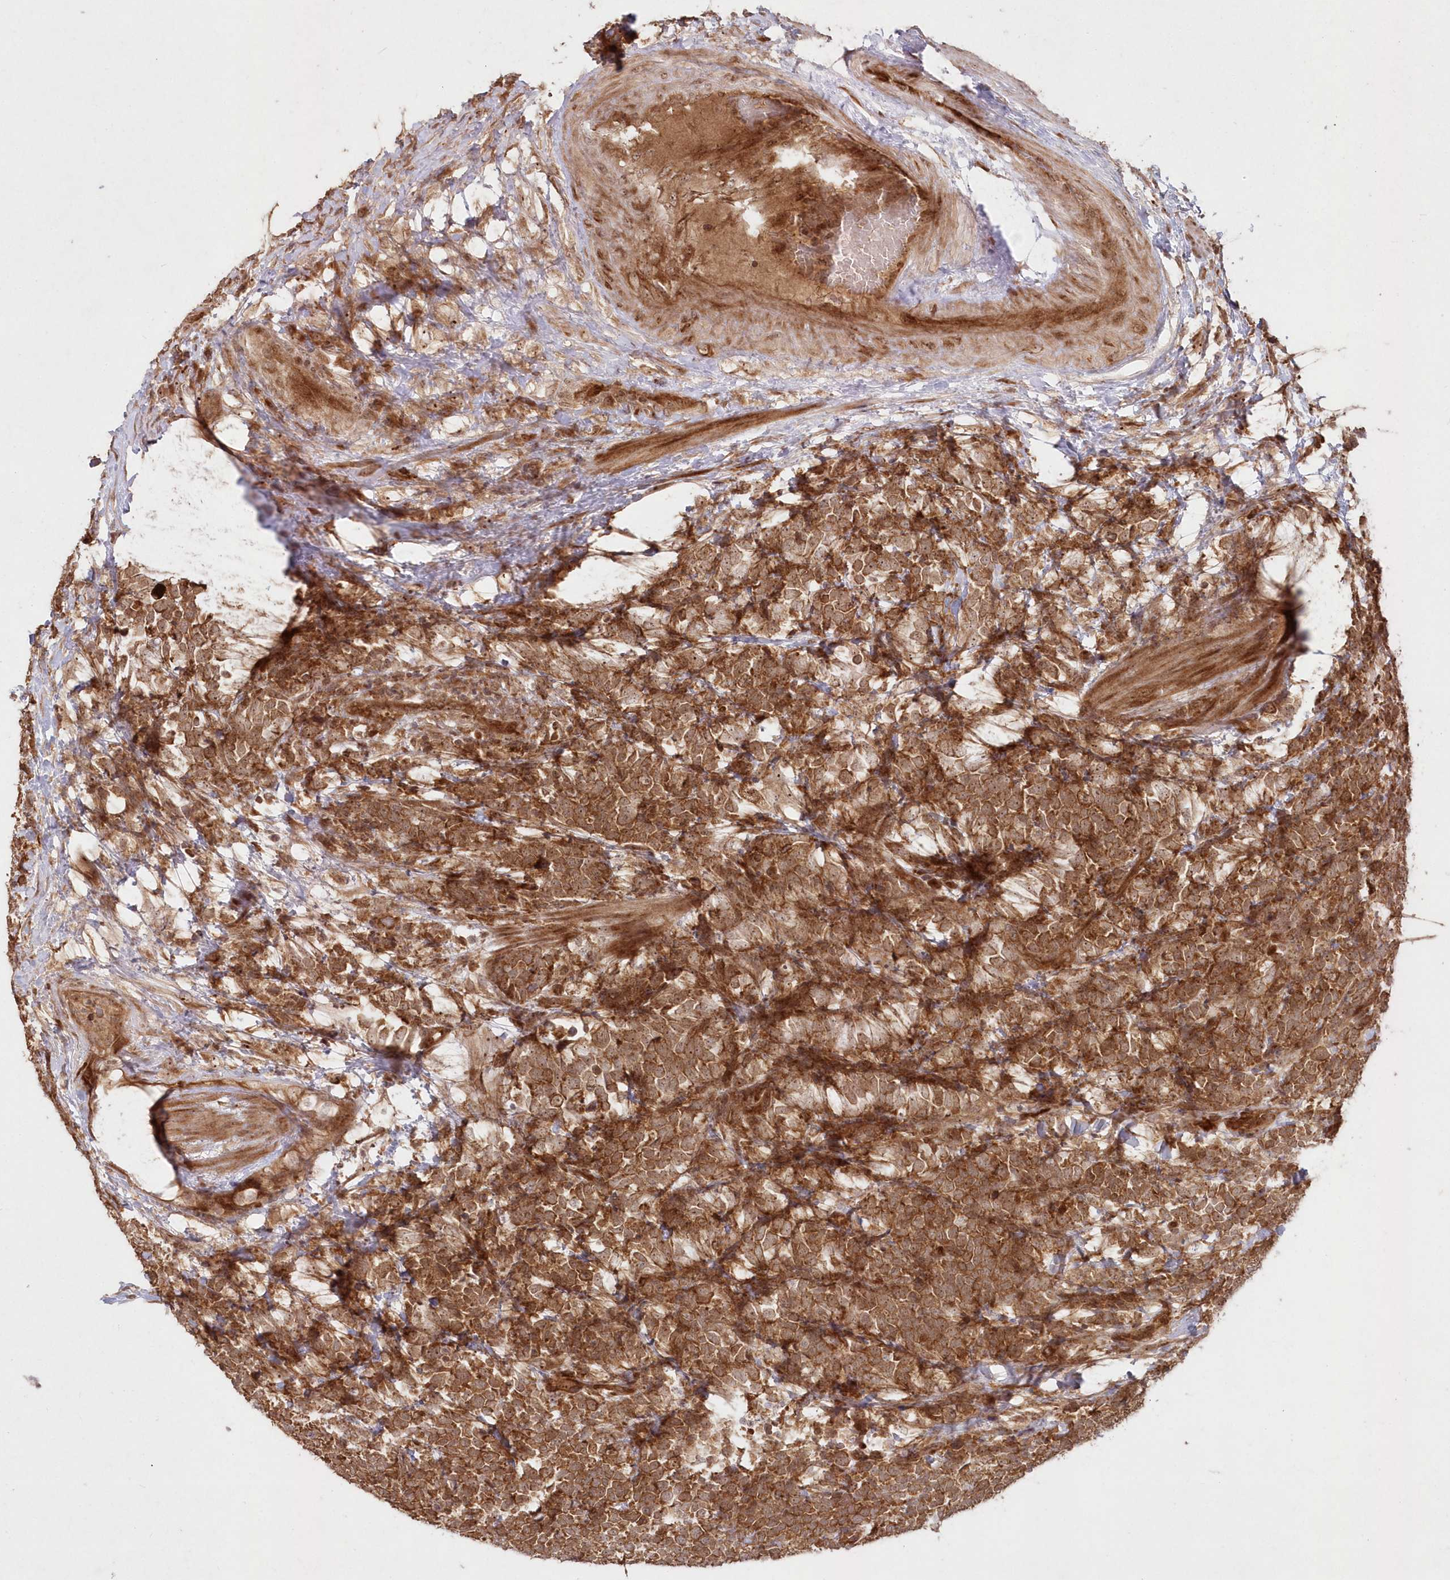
{"staining": {"intensity": "strong", "quantity": ">75%", "location": "cytoplasmic/membranous"}, "tissue": "urothelial cancer", "cell_type": "Tumor cells", "image_type": "cancer", "snomed": [{"axis": "morphology", "description": "Urothelial carcinoma, High grade"}, {"axis": "topography", "description": "Urinary bladder"}], "caption": "Immunohistochemical staining of human urothelial cancer shows high levels of strong cytoplasmic/membranous protein expression in about >75% of tumor cells.", "gene": "SERINC1", "patient": {"sex": "female", "age": 82}}